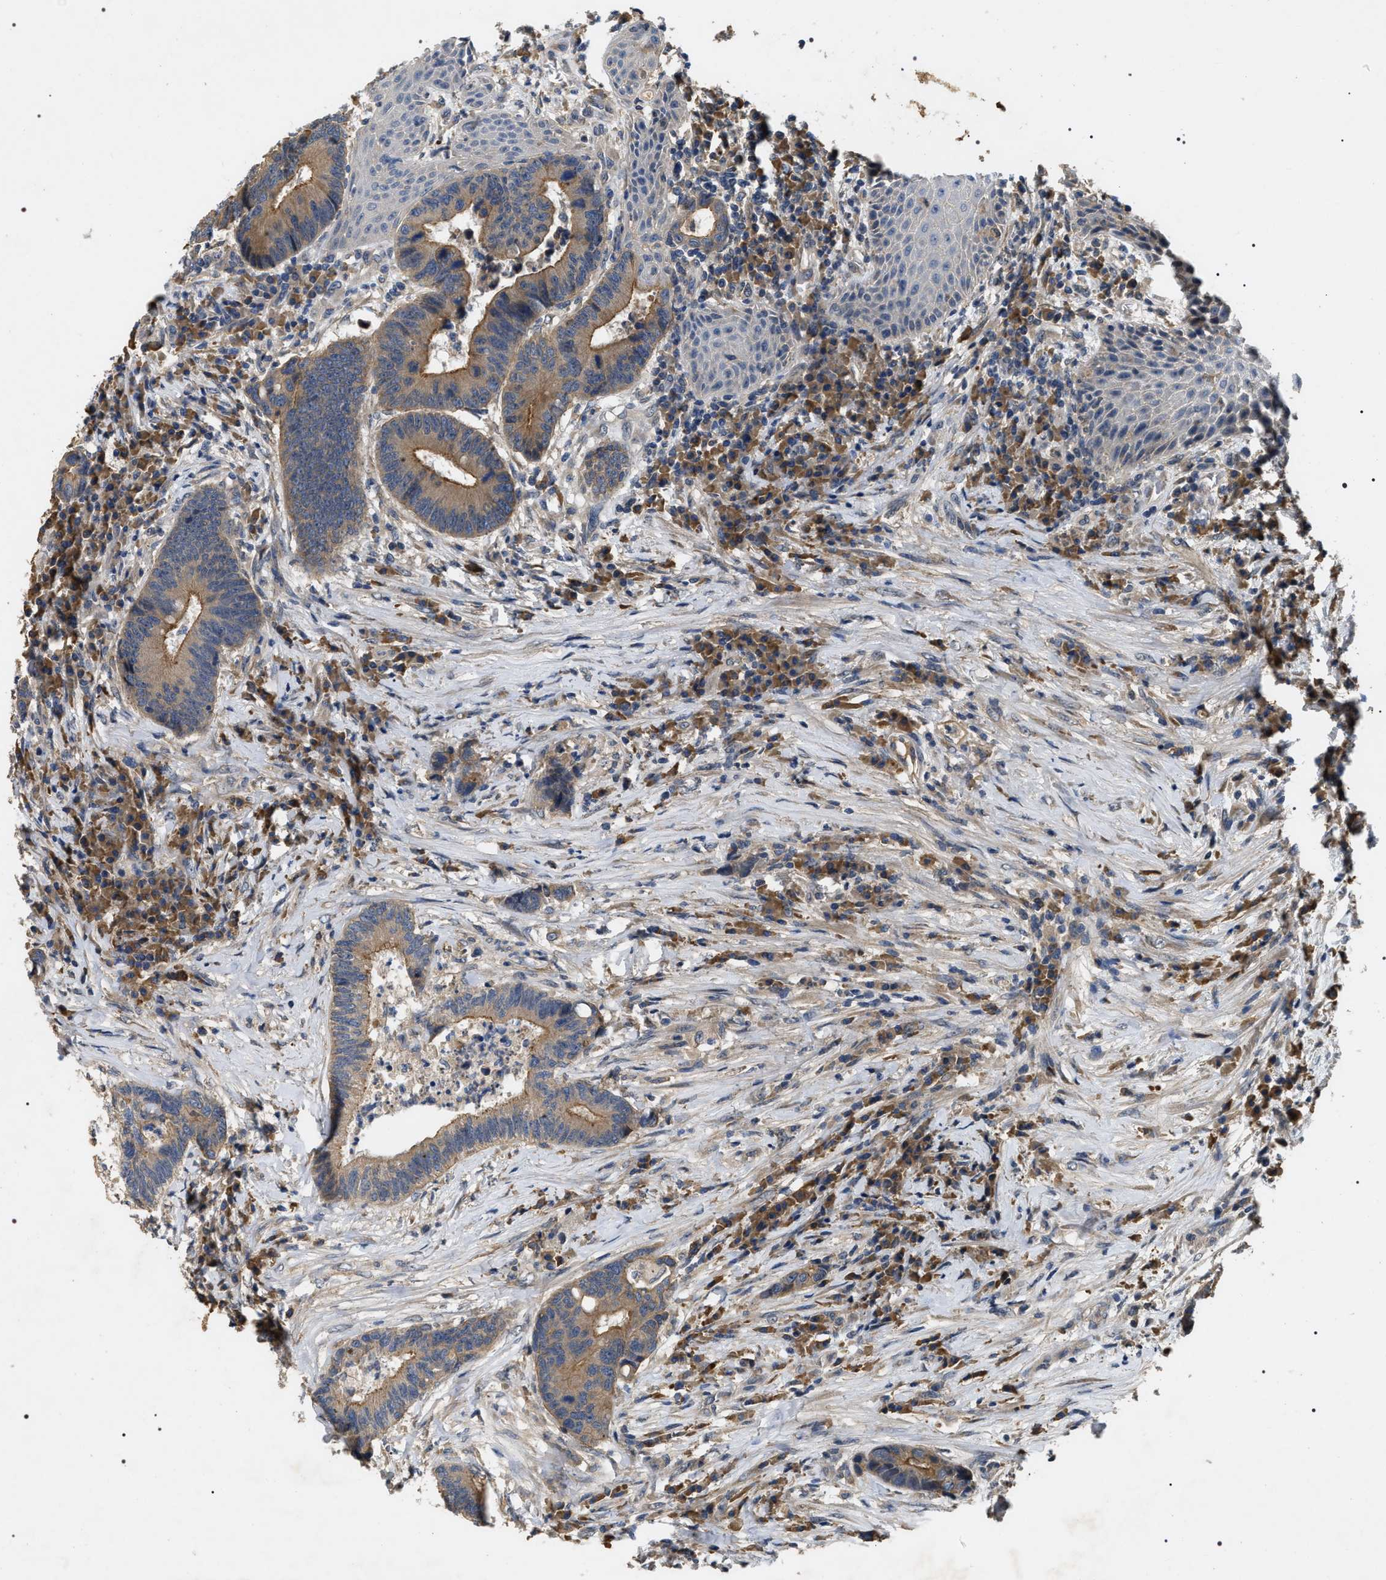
{"staining": {"intensity": "moderate", "quantity": ">75%", "location": "cytoplasmic/membranous"}, "tissue": "colorectal cancer", "cell_type": "Tumor cells", "image_type": "cancer", "snomed": [{"axis": "morphology", "description": "Adenocarcinoma, NOS"}, {"axis": "topography", "description": "Rectum"}, {"axis": "topography", "description": "Anal"}], "caption": "A brown stain shows moderate cytoplasmic/membranous expression of a protein in colorectal cancer (adenocarcinoma) tumor cells.", "gene": "IFT81", "patient": {"sex": "female", "age": 89}}